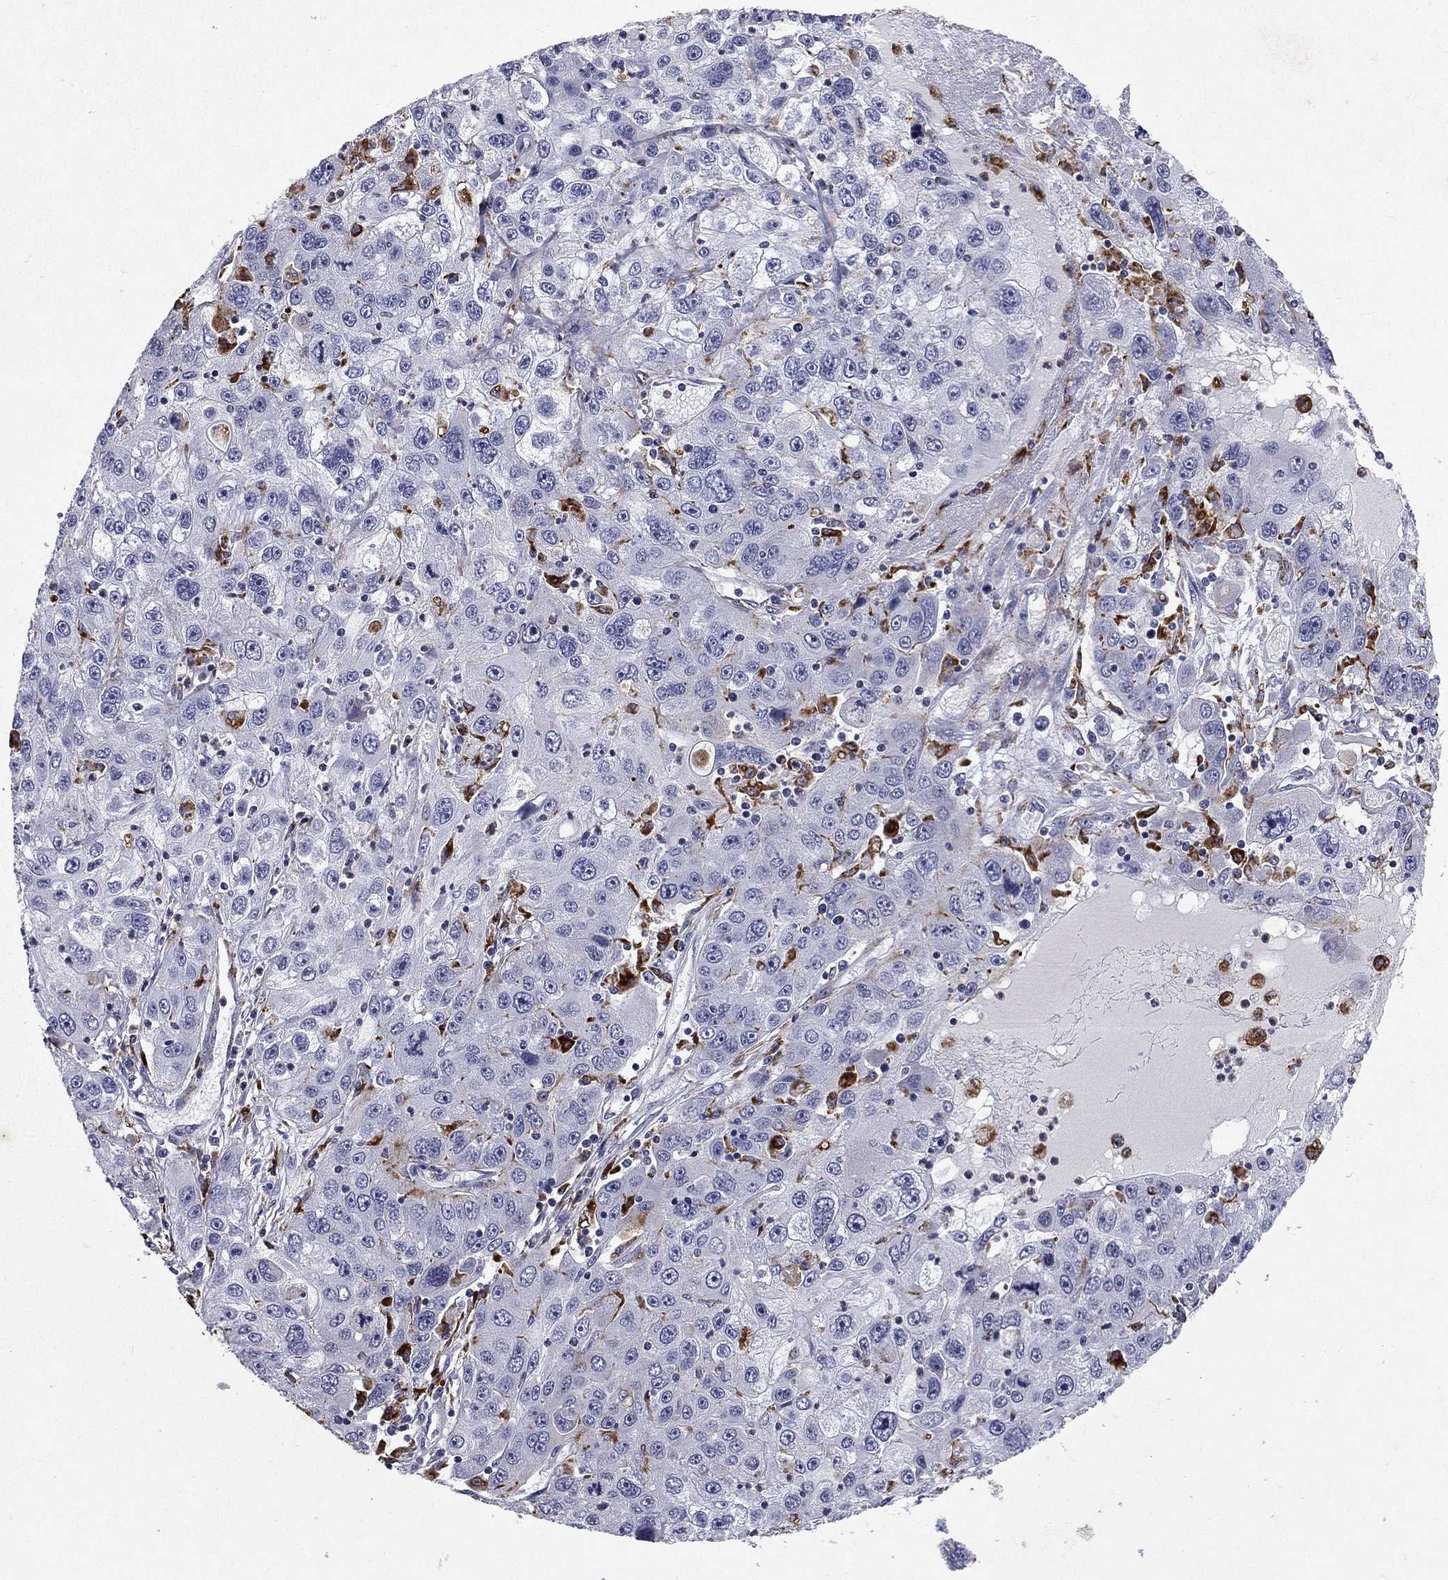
{"staining": {"intensity": "negative", "quantity": "none", "location": "none"}, "tissue": "stomach cancer", "cell_type": "Tumor cells", "image_type": "cancer", "snomed": [{"axis": "morphology", "description": "Adenocarcinoma, NOS"}, {"axis": "topography", "description": "Stomach"}], "caption": "Histopathology image shows no protein positivity in tumor cells of stomach adenocarcinoma tissue.", "gene": "MADCAM1", "patient": {"sex": "male", "age": 56}}